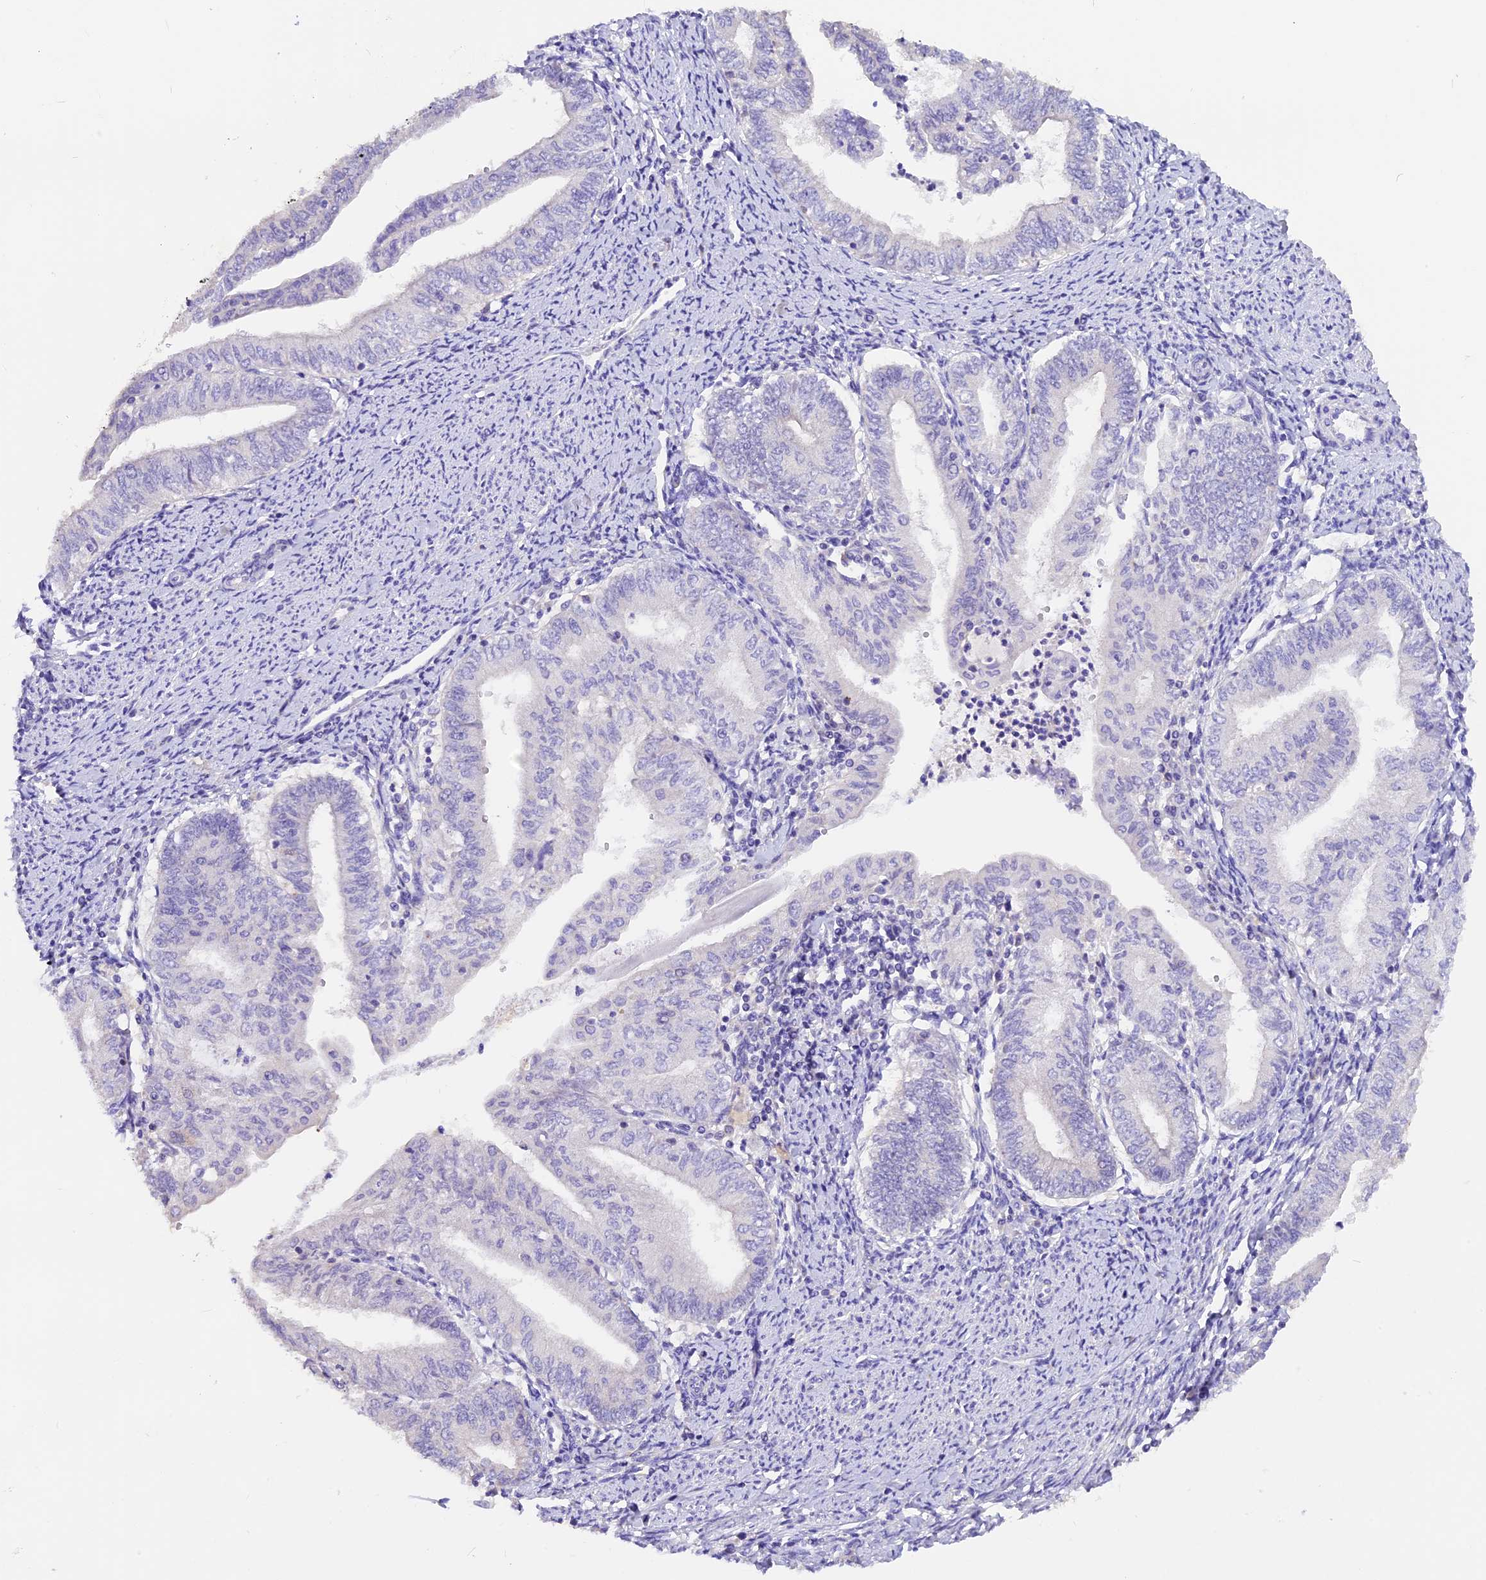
{"staining": {"intensity": "negative", "quantity": "none", "location": "none"}, "tissue": "endometrial cancer", "cell_type": "Tumor cells", "image_type": "cancer", "snomed": [{"axis": "morphology", "description": "Adenocarcinoma, NOS"}, {"axis": "topography", "description": "Endometrium"}], "caption": "IHC of endometrial cancer displays no positivity in tumor cells. The staining is performed using DAB (3,3'-diaminobenzidine) brown chromogen with nuclei counter-stained in using hematoxylin.", "gene": "AP3B2", "patient": {"sex": "female", "age": 66}}